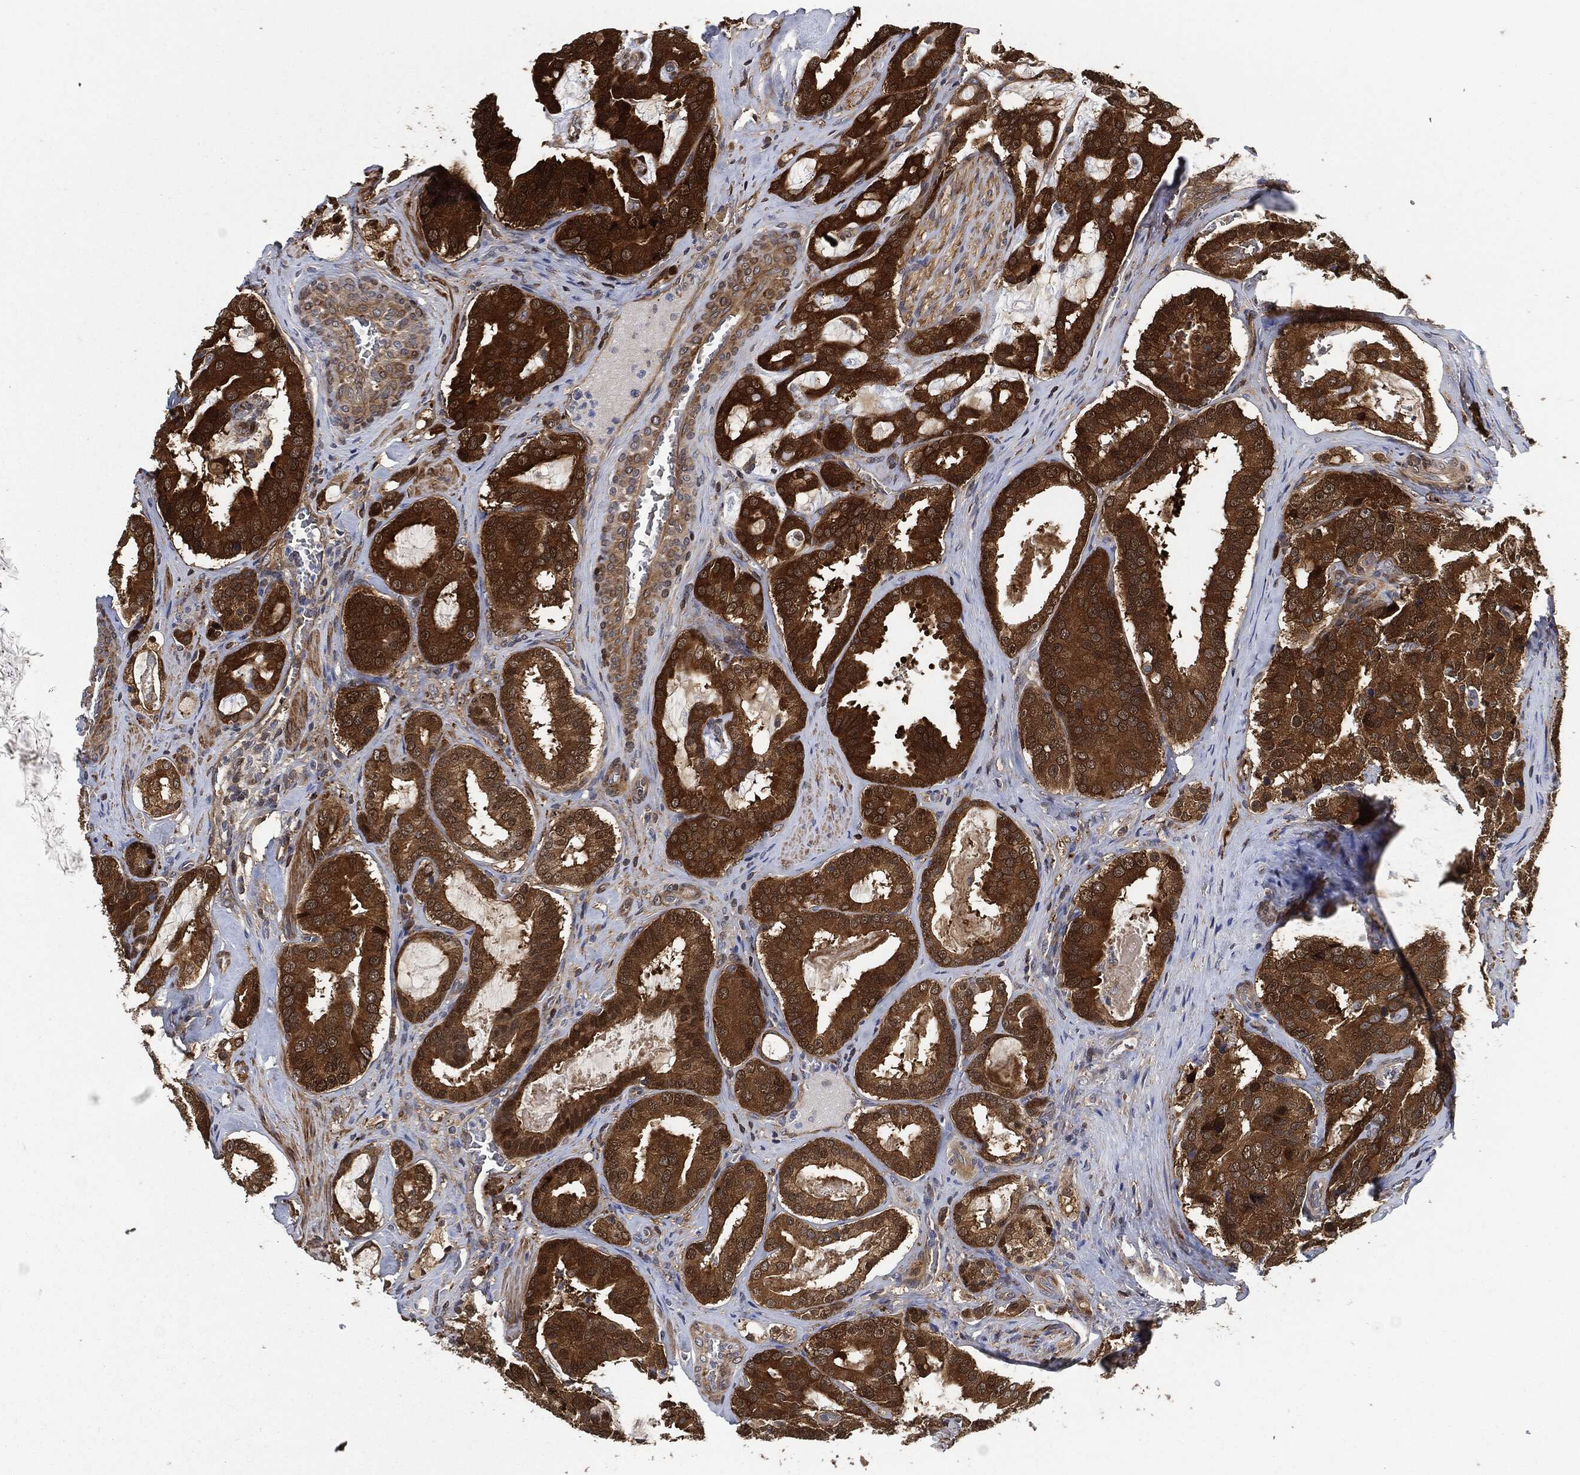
{"staining": {"intensity": "strong", "quantity": ">75%", "location": "cytoplasmic/membranous"}, "tissue": "prostate cancer", "cell_type": "Tumor cells", "image_type": "cancer", "snomed": [{"axis": "morphology", "description": "Adenocarcinoma, NOS"}, {"axis": "topography", "description": "Prostate"}], "caption": "Protein expression analysis of prostate adenocarcinoma shows strong cytoplasmic/membranous positivity in about >75% of tumor cells.", "gene": "PRDX2", "patient": {"sex": "male", "age": 67}}